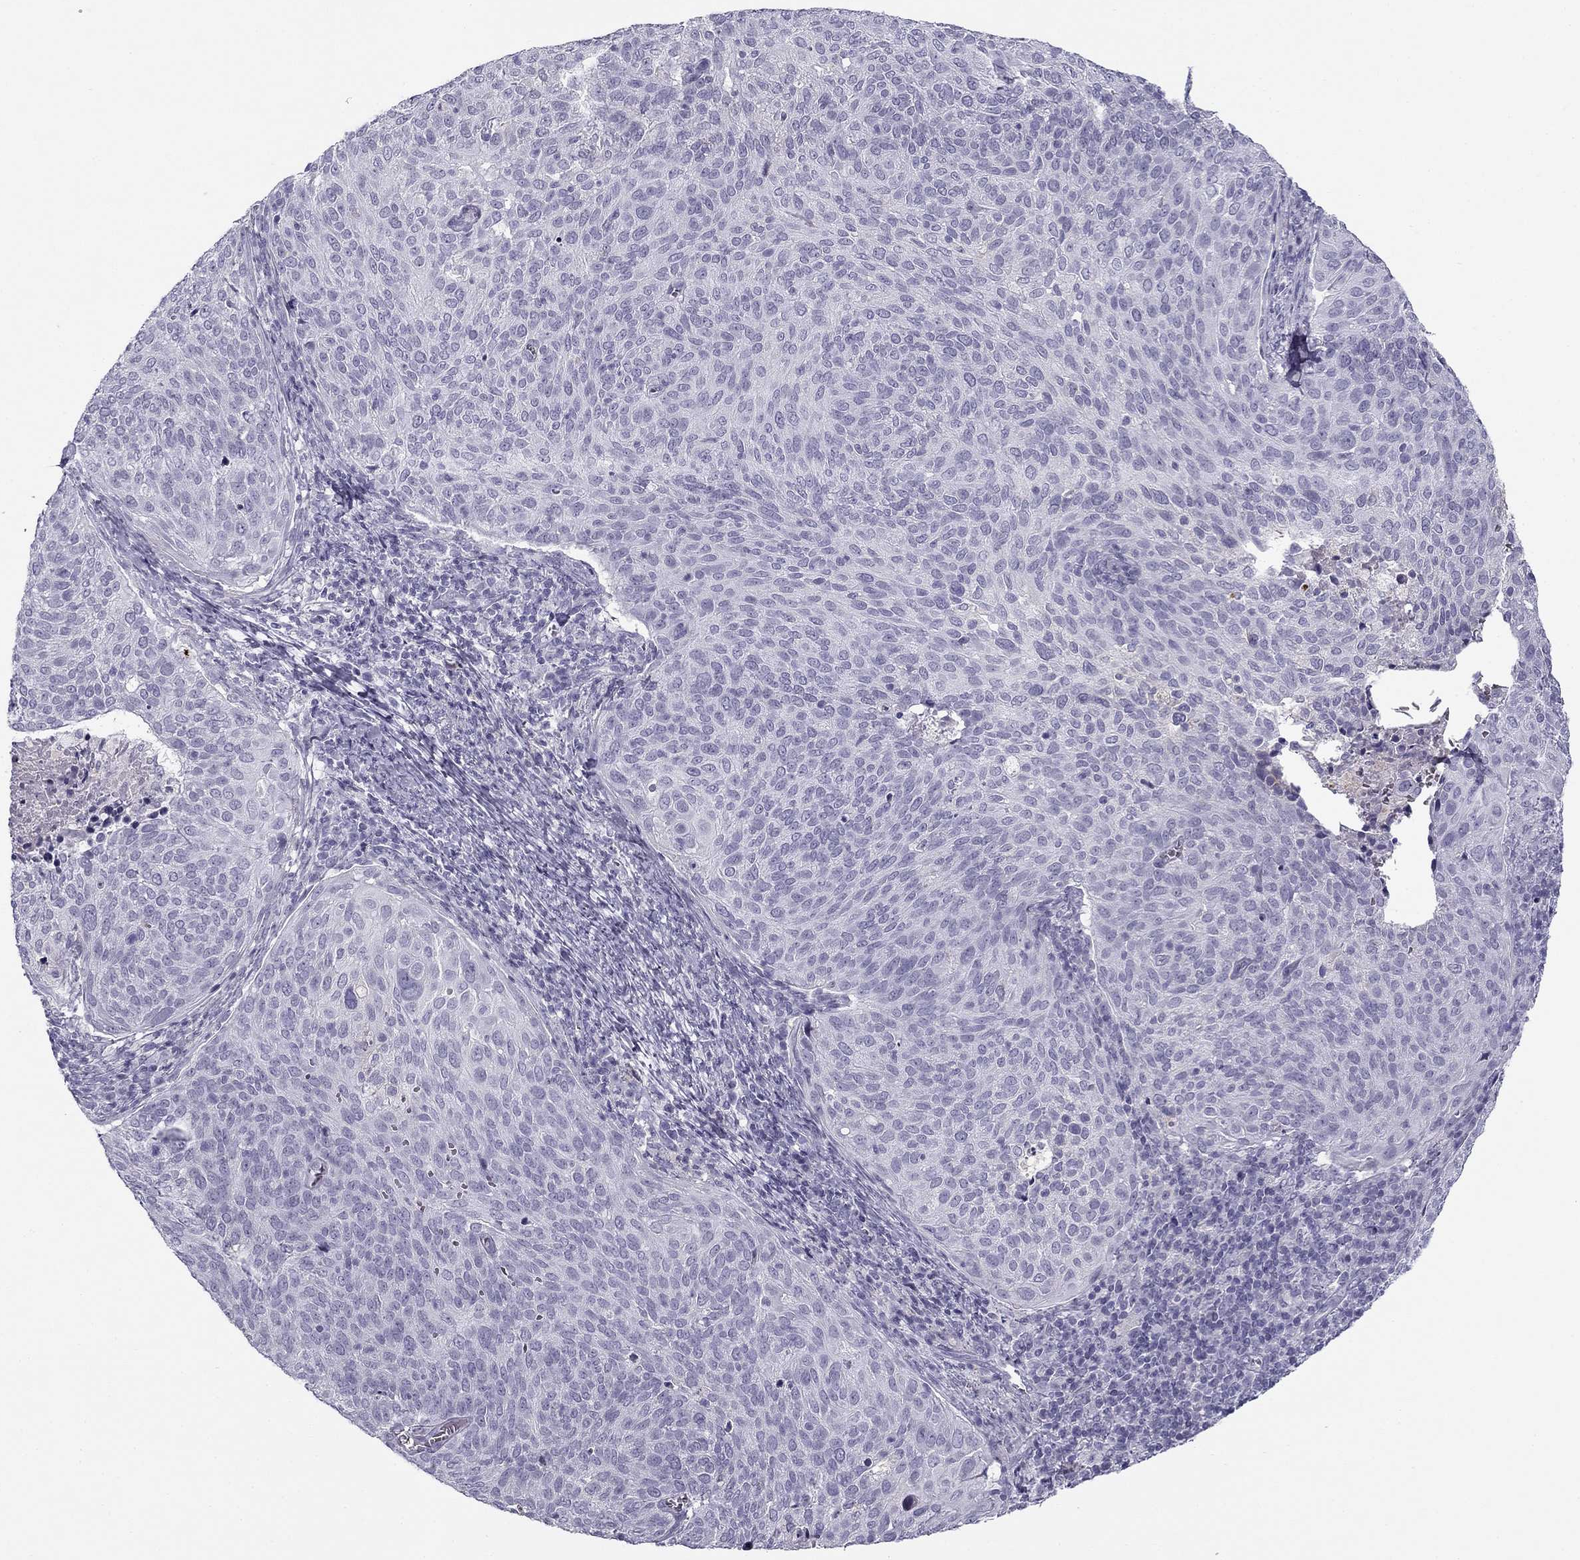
{"staining": {"intensity": "negative", "quantity": "none", "location": "none"}, "tissue": "cervical cancer", "cell_type": "Tumor cells", "image_type": "cancer", "snomed": [{"axis": "morphology", "description": "Squamous cell carcinoma, NOS"}, {"axis": "topography", "description": "Cervix"}], "caption": "A histopathology image of cervical cancer stained for a protein demonstrates no brown staining in tumor cells.", "gene": "MC5R", "patient": {"sex": "female", "age": 39}}